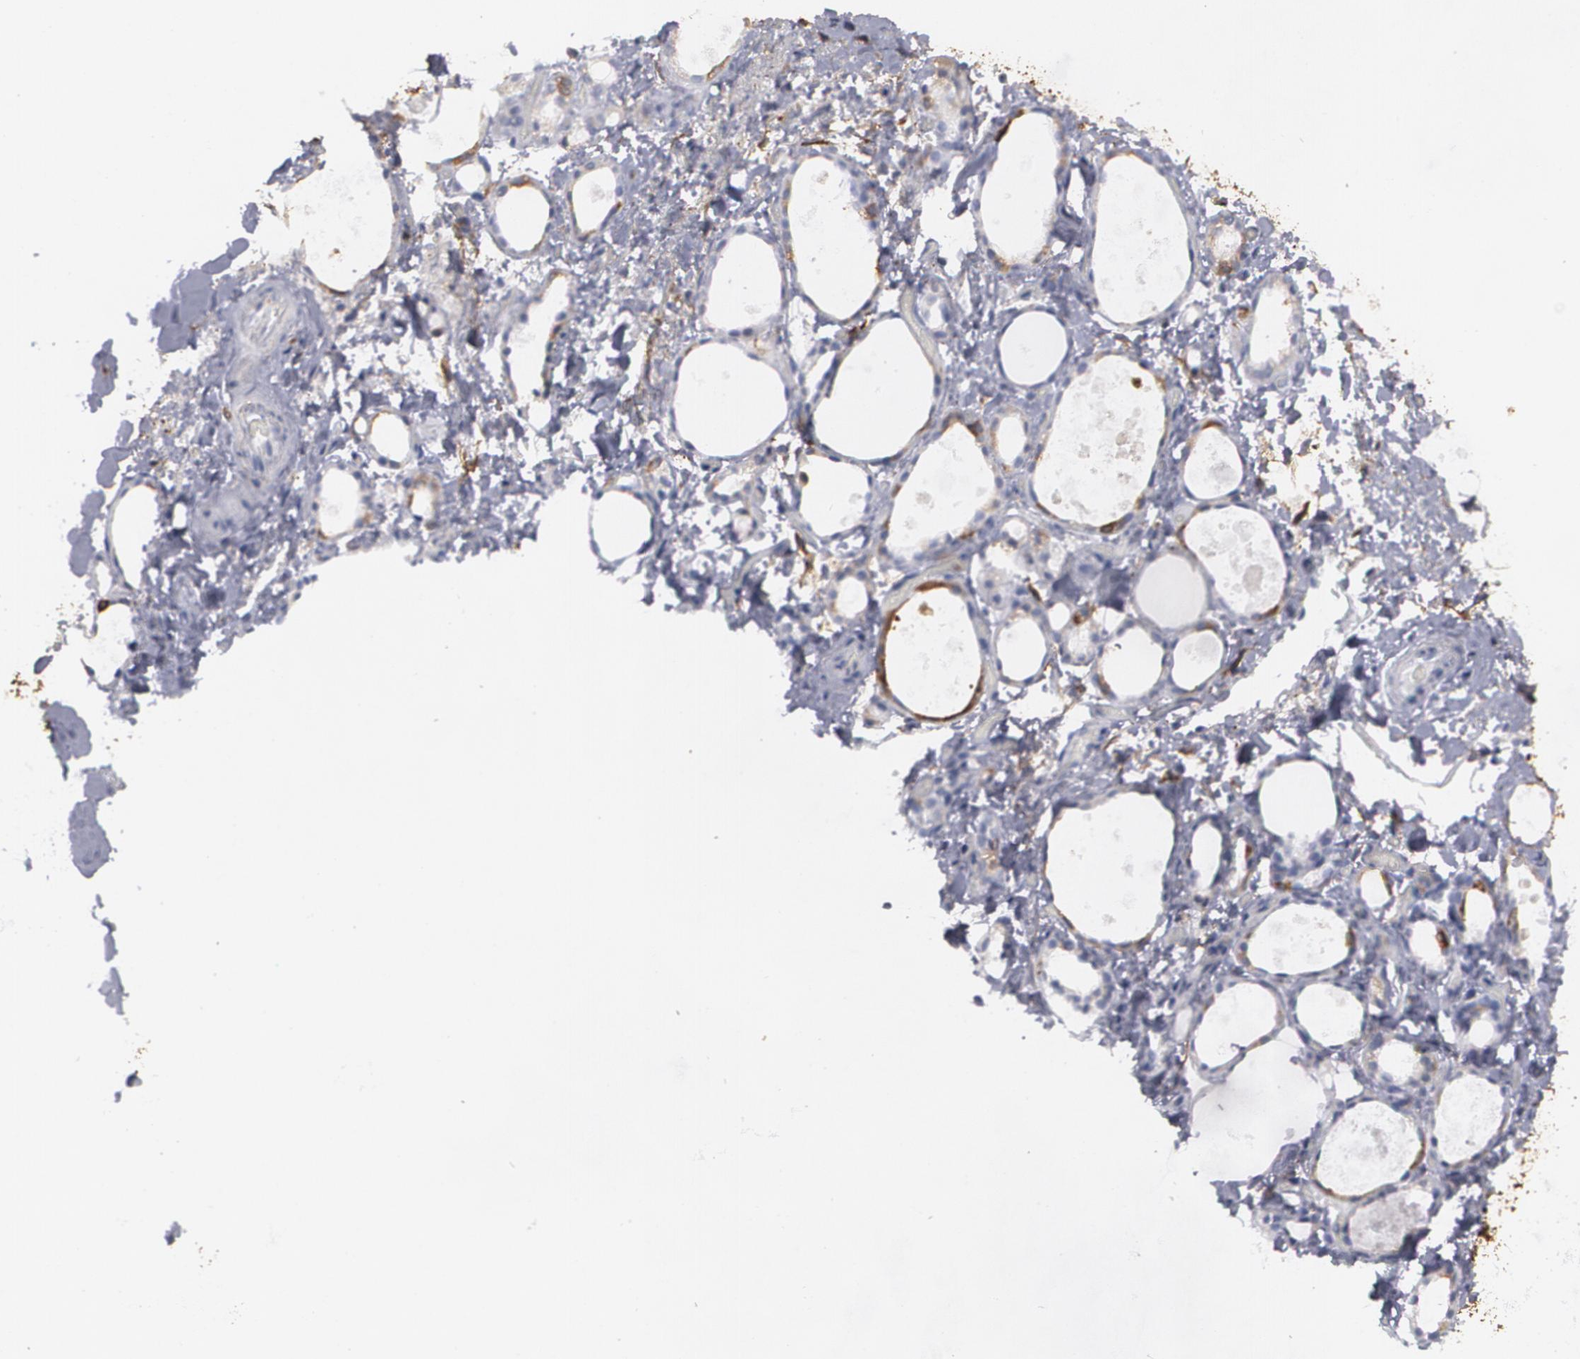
{"staining": {"intensity": "moderate", "quantity": "25%-75%", "location": "cytoplasmic/membranous"}, "tissue": "thyroid gland", "cell_type": "Glandular cells", "image_type": "normal", "snomed": [{"axis": "morphology", "description": "Normal tissue, NOS"}, {"axis": "topography", "description": "Thyroid gland"}], "caption": "IHC histopathology image of unremarkable thyroid gland: thyroid gland stained using IHC exhibits medium levels of moderate protein expression localized specifically in the cytoplasmic/membranous of glandular cells, appearing as a cytoplasmic/membranous brown color.", "gene": "ODC1", "patient": {"sex": "female", "age": 75}}